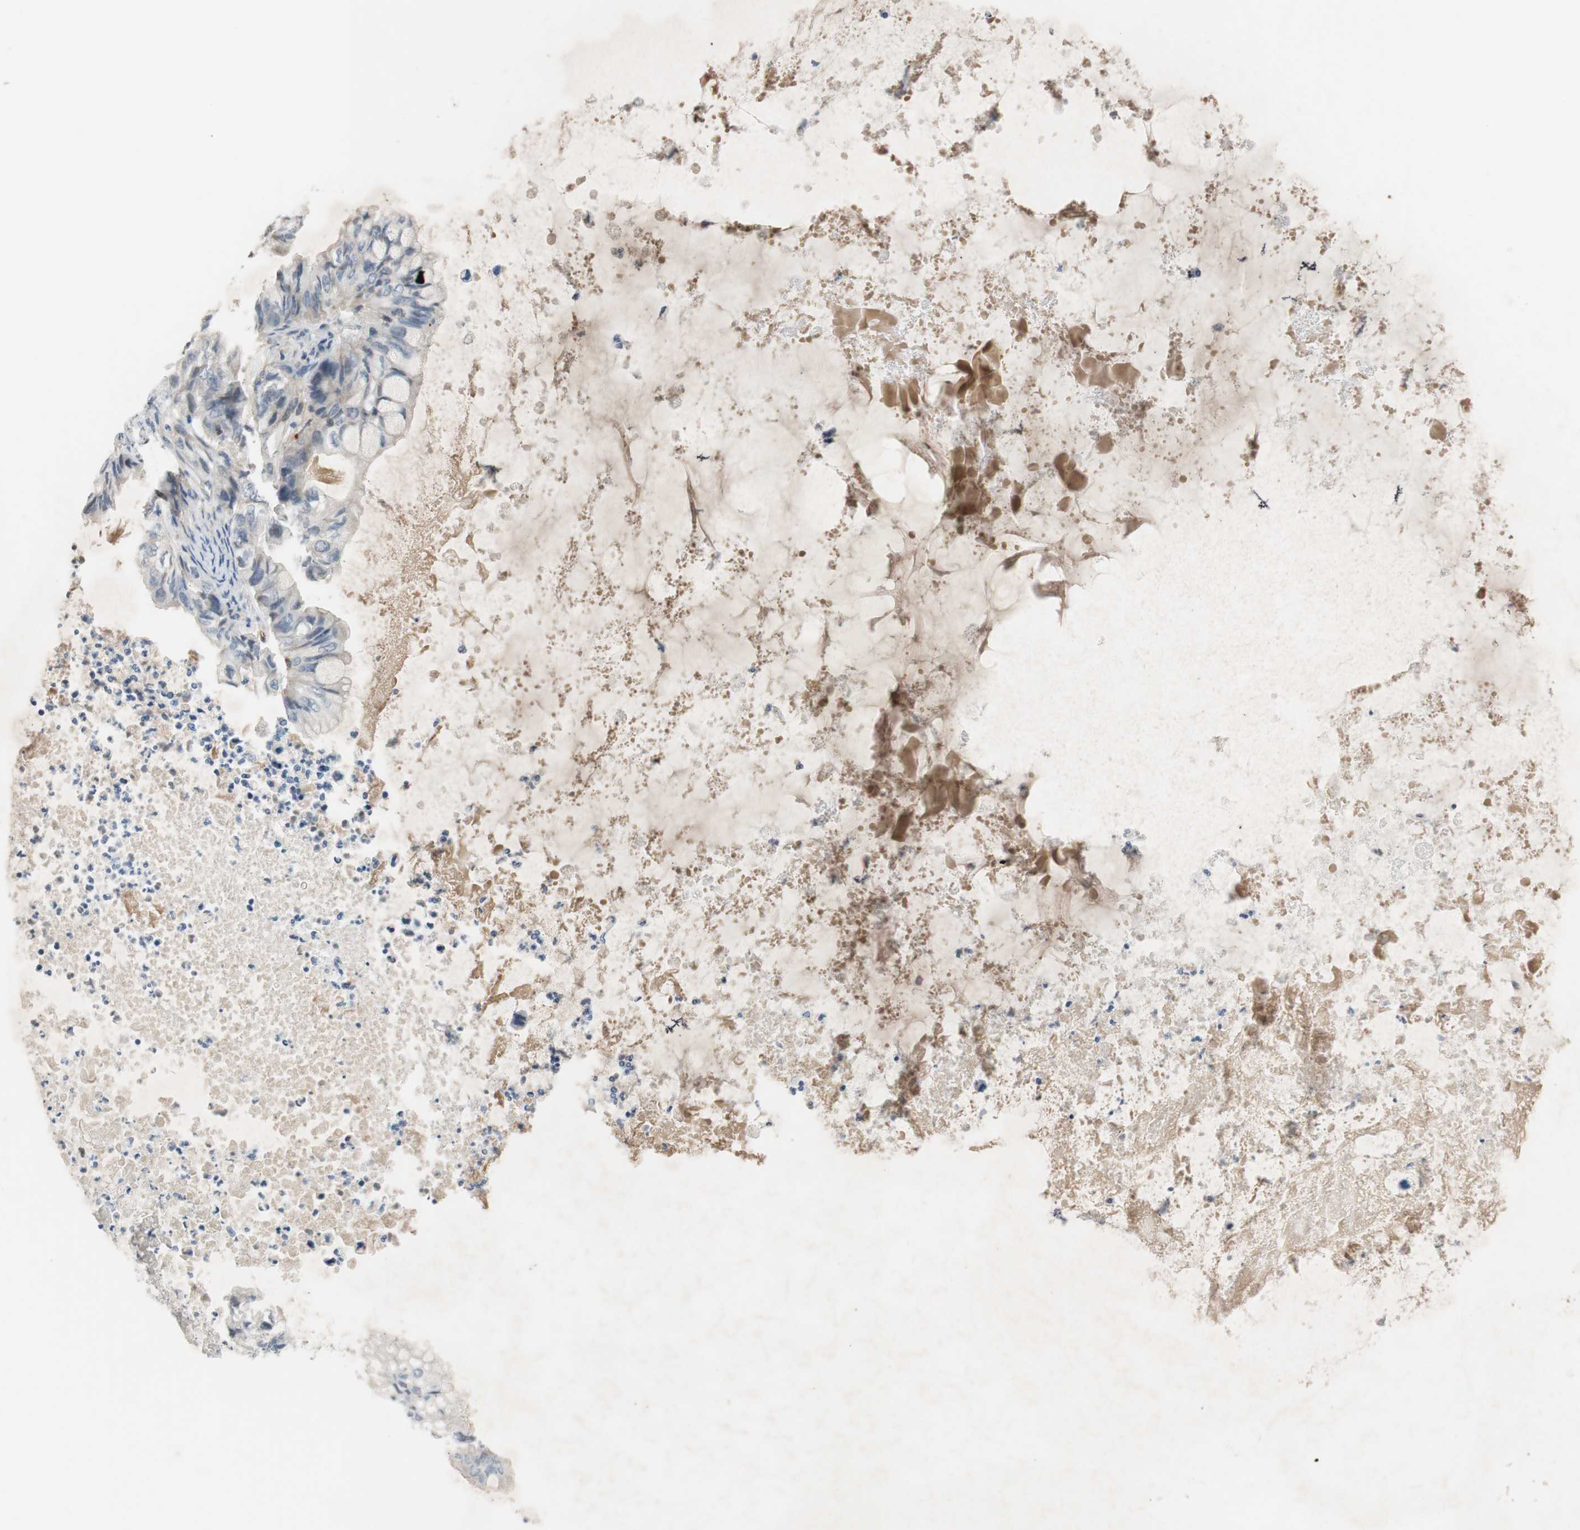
{"staining": {"intensity": "weak", "quantity": "25%-75%", "location": "cytoplasmic/membranous"}, "tissue": "ovarian cancer", "cell_type": "Tumor cells", "image_type": "cancer", "snomed": [{"axis": "morphology", "description": "Cystadenocarcinoma, mucinous, NOS"}, {"axis": "topography", "description": "Ovary"}], "caption": "IHC (DAB (3,3'-diaminobenzidine)) staining of ovarian cancer shows weak cytoplasmic/membranous protein expression in approximately 25%-75% of tumor cells.", "gene": "COL12A1", "patient": {"sex": "female", "age": 80}}